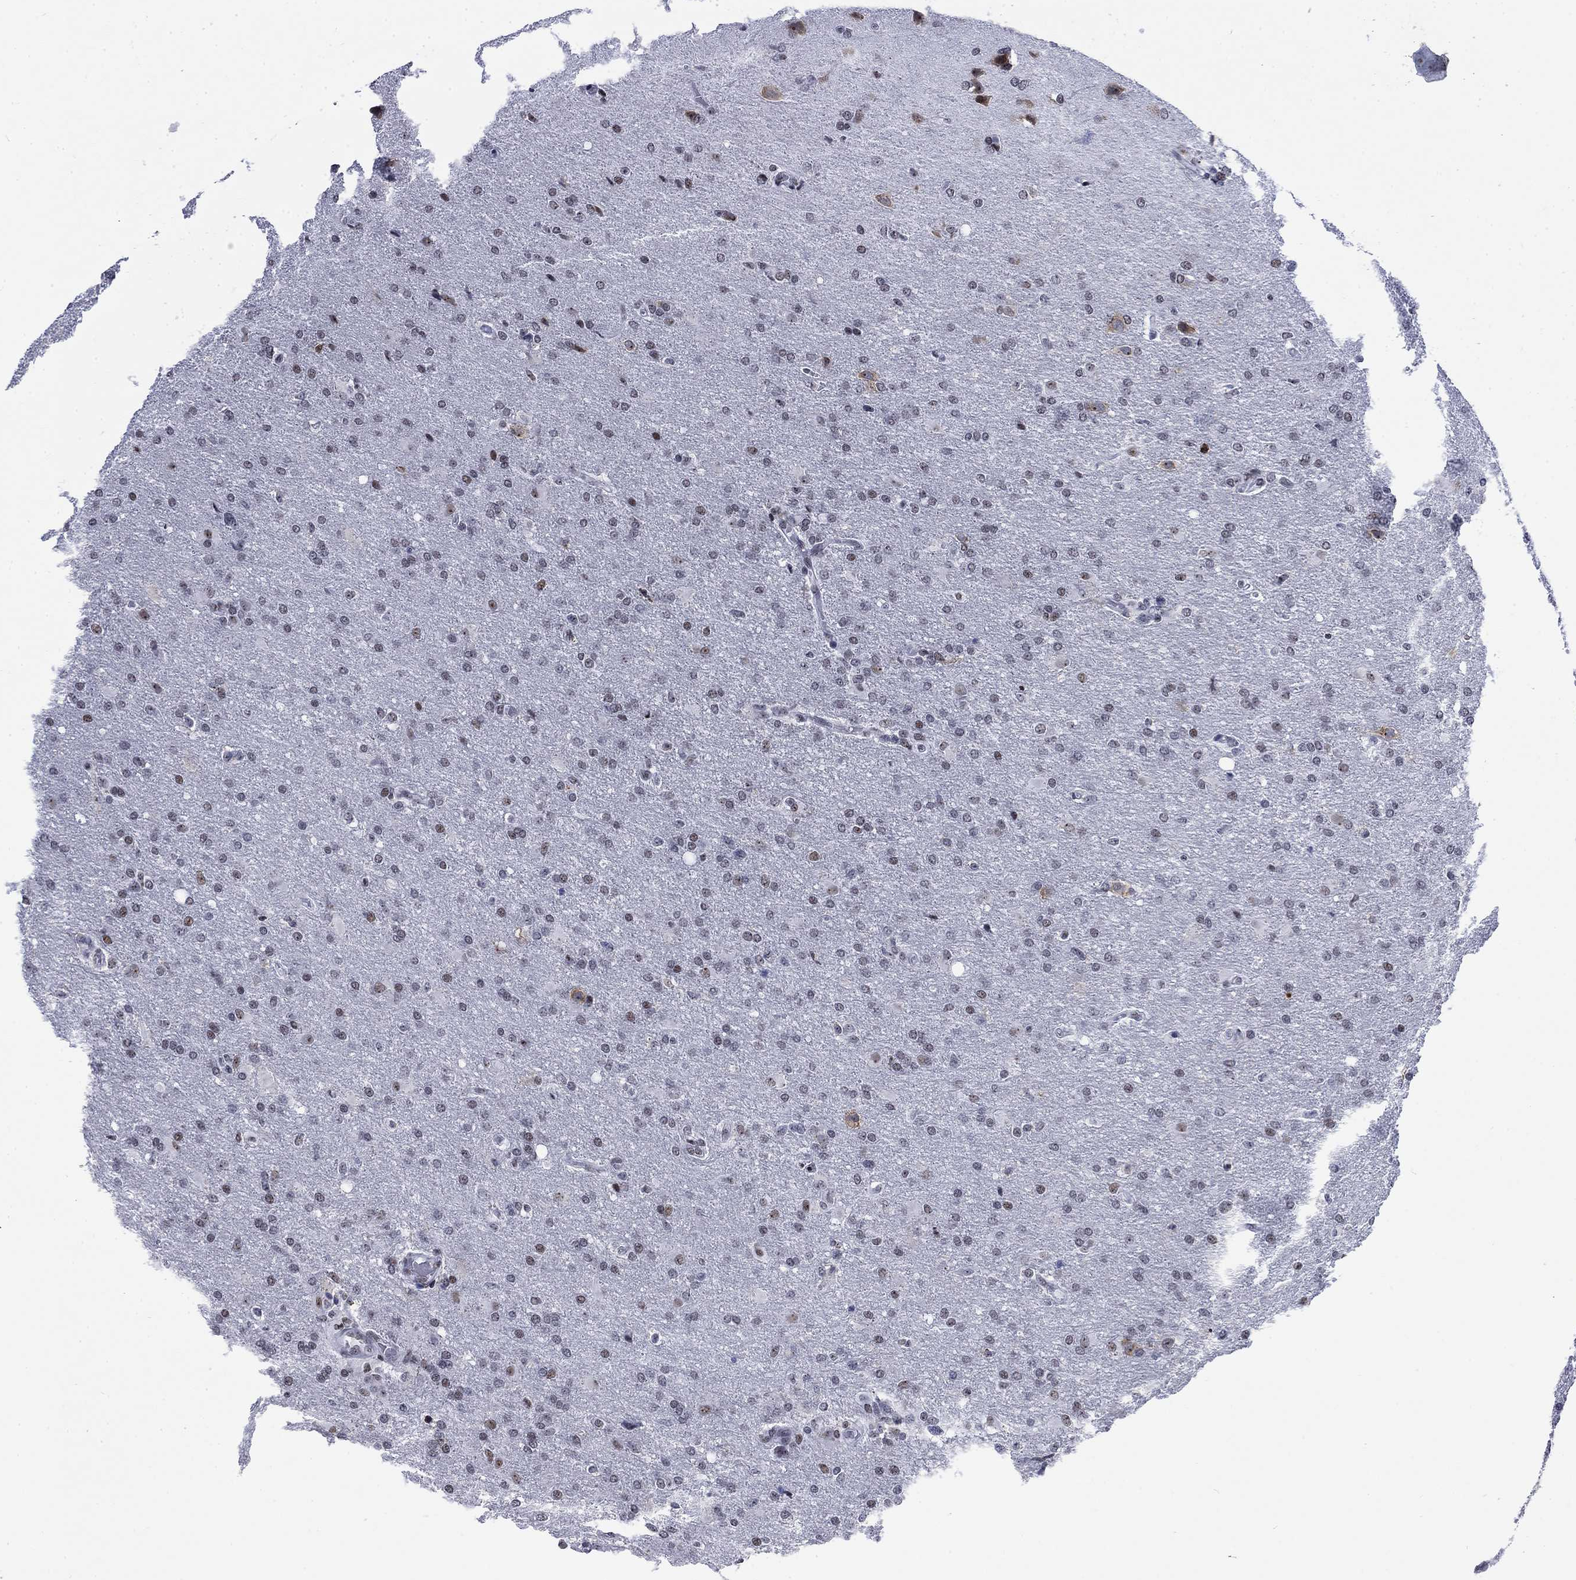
{"staining": {"intensity": "moderate", "quantity": "<25%", "location": "nuclear"}, "tissue": "glioma", "cell_type": "Tumor cells", "image_type": "cancer", "snomed": [{"axis": "morphology", "description": "Glioma, malignant, High grade"}, {"axis": "topography", "description": "Brain"}], "caption": "Glioma stained with immunohistochemistry (IHC) reveals moderate nuclear positivity in approximately <25% of tumor cells.", "gene": "CSRNP3", "patient": {"sex": "male", "age": 68}}